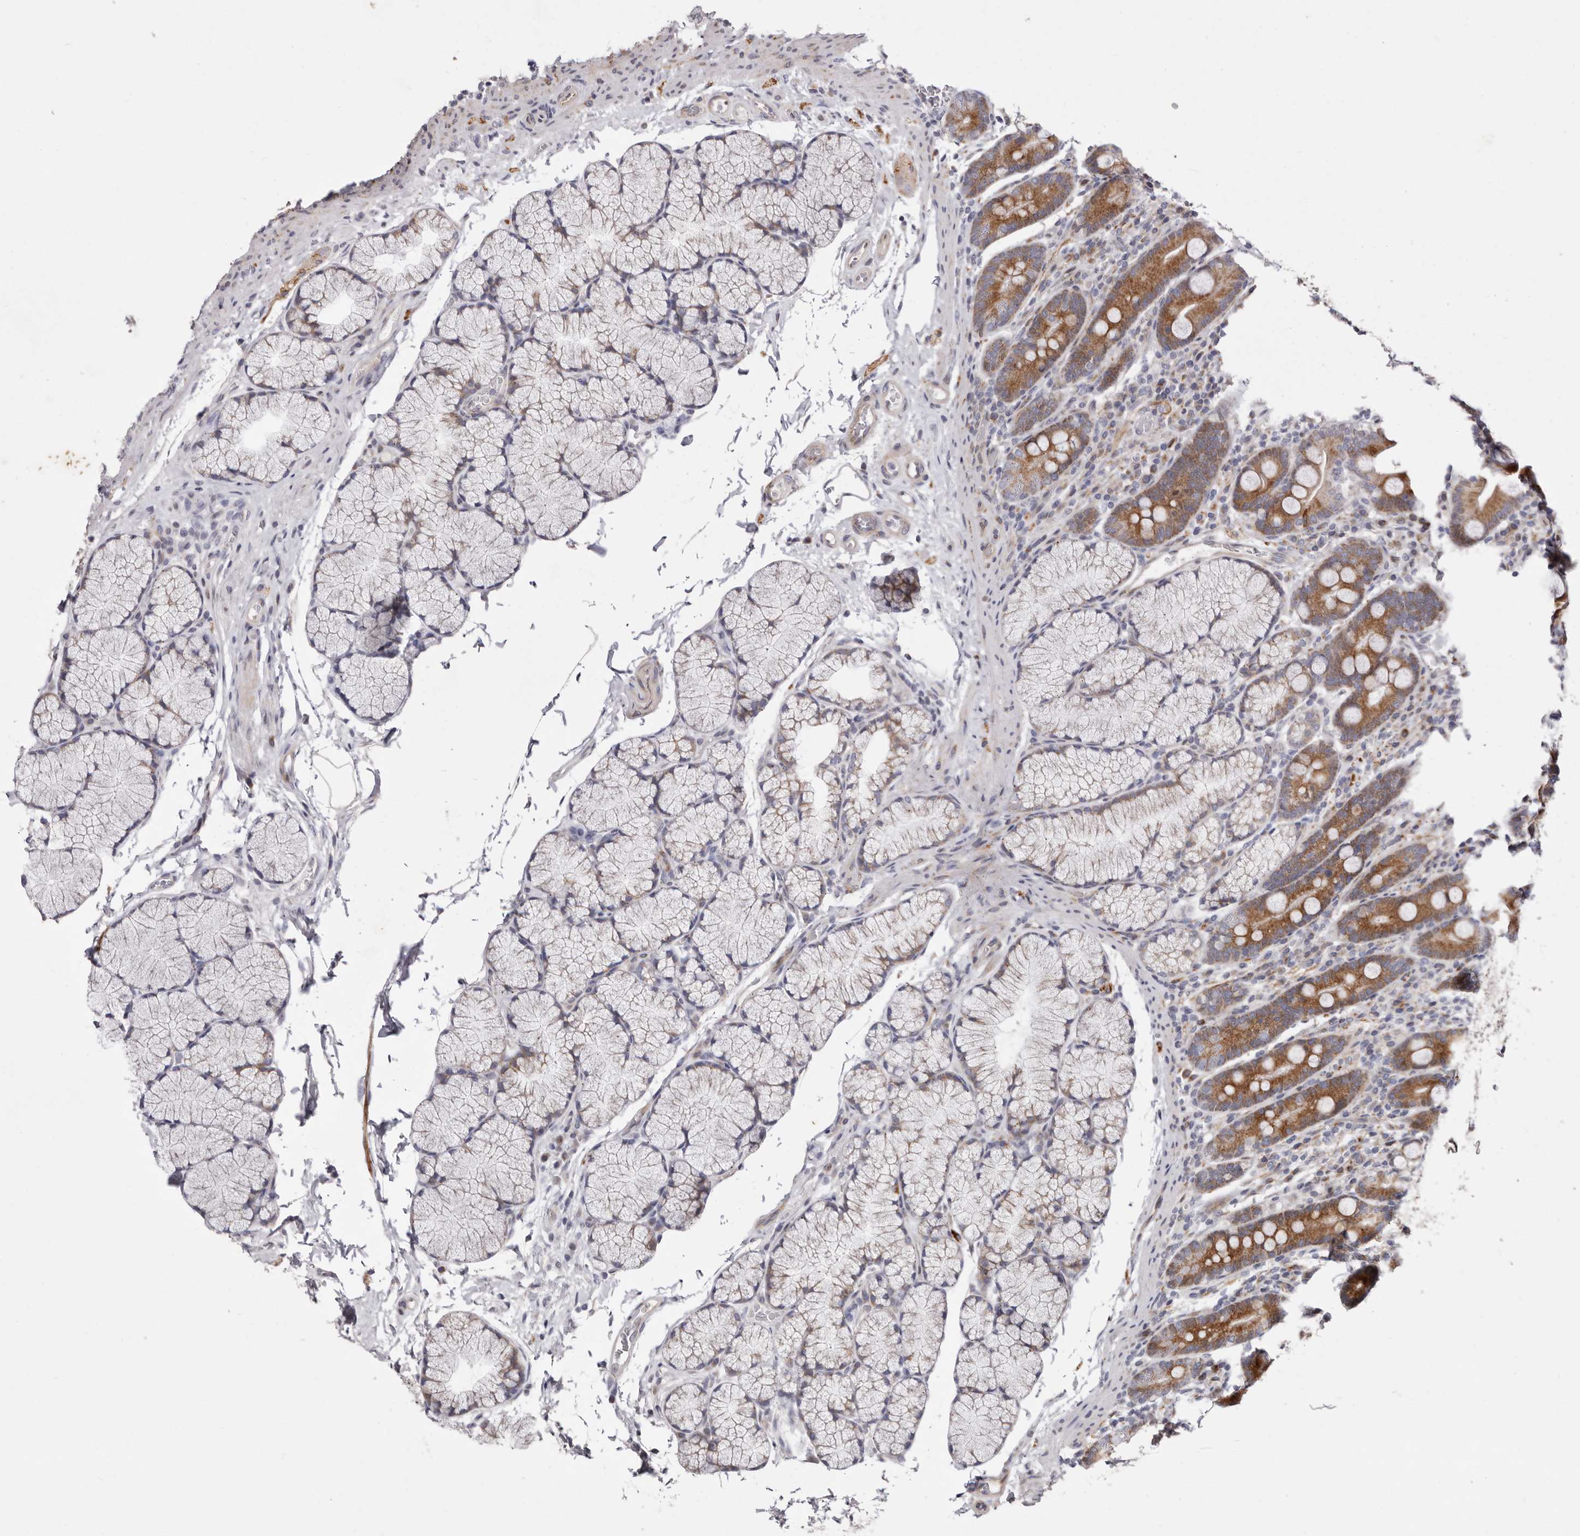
{"staining": {"intensity": "strong", "quantity": "25%-75%", "location": "cytoplasmic/membranous"}, "tissue": "duodenum", "cell_type": "Glandular cells", "image_type": "normal", "snomed": [{"axis": "morphology", "description": "Normal tissue, NOS"}, {"axis": "topography", "description": "Duodenum"}], "caption": "Strong cytoplasmic/membranous positivity is appreciated in approximately 25%-75% of glandular cells in unremarkable duodenum.", "gene": "TIMM17B", "patient": {"sex": "male", "age": 35}}